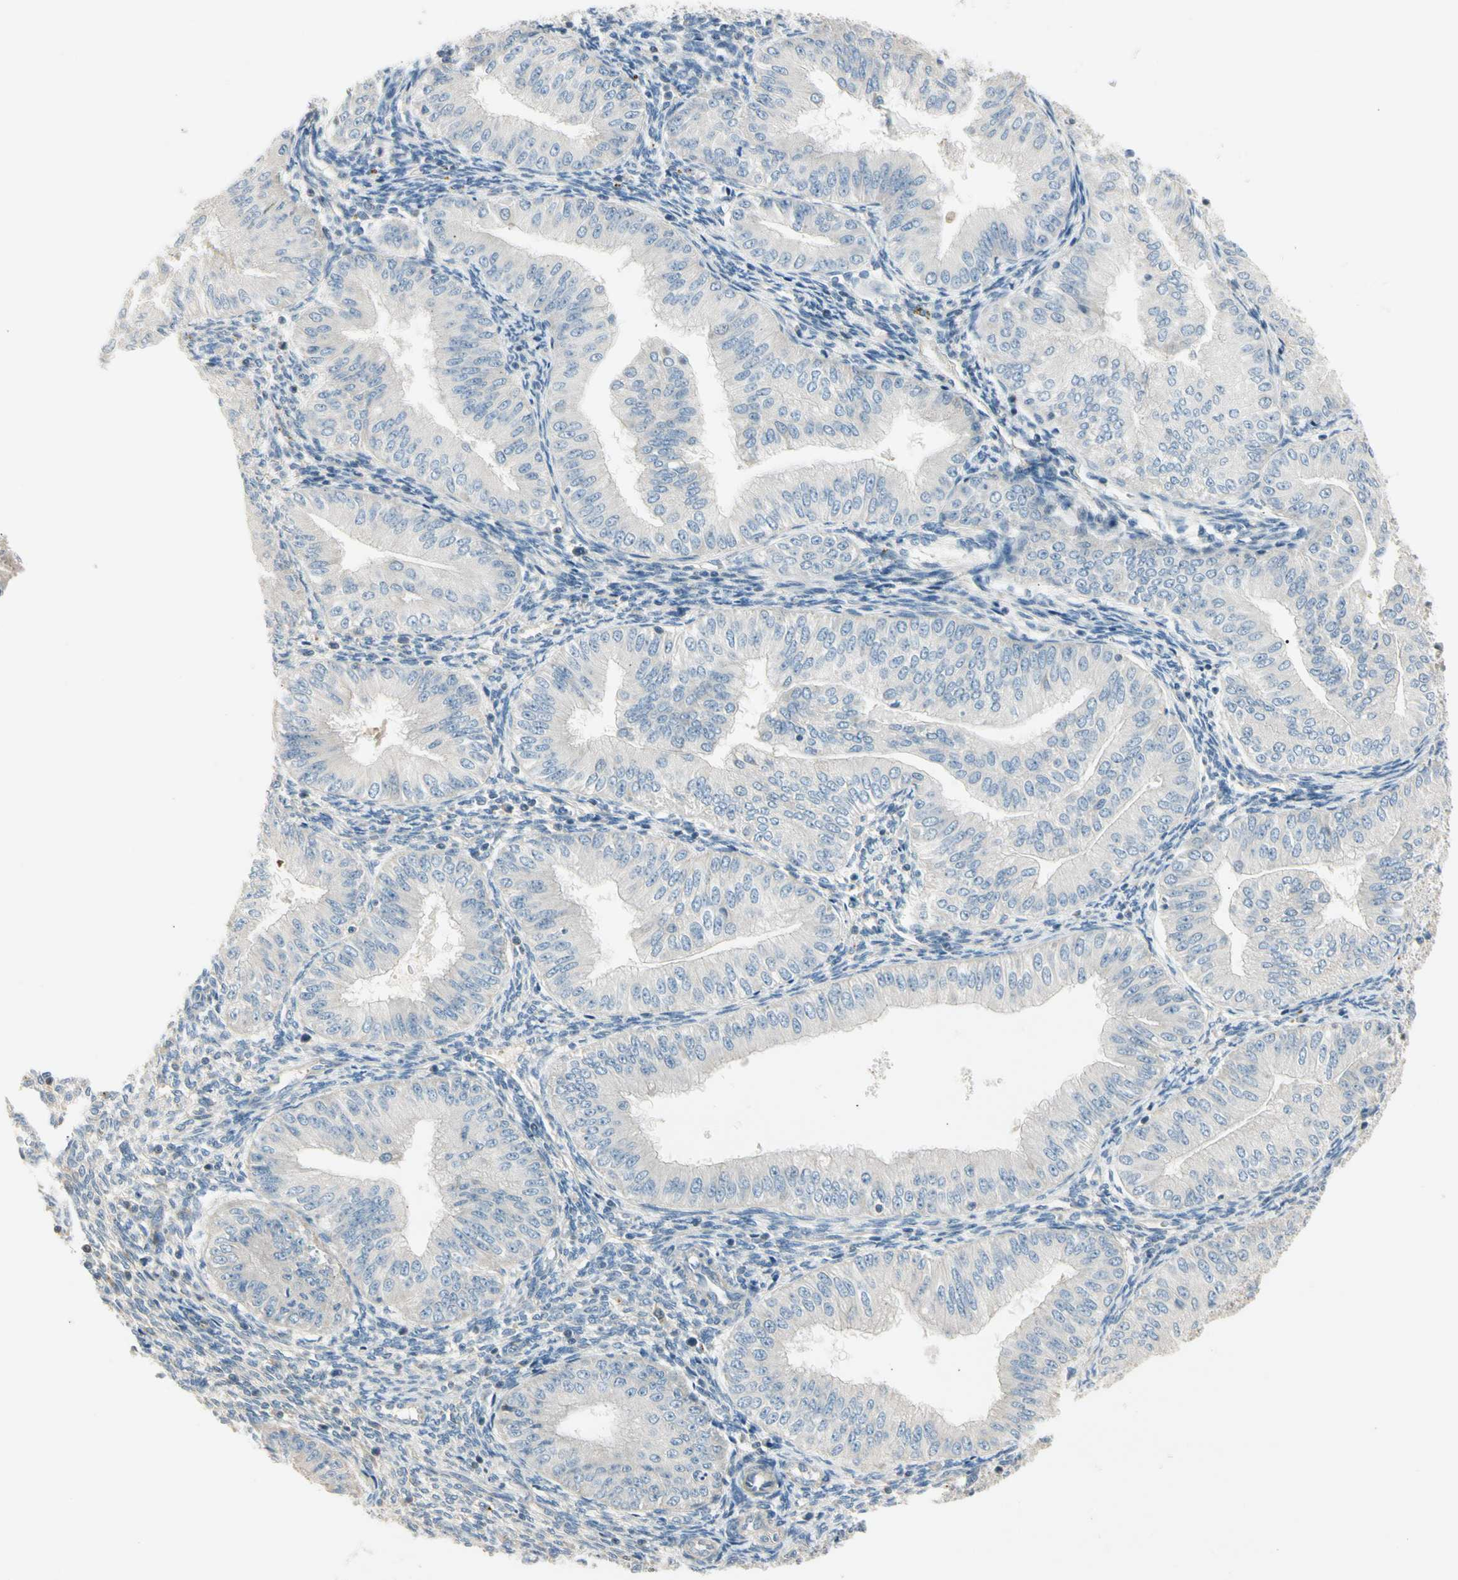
{"staining": {"intensity": "negative", "quantity": "none", "location": "none"}, "tissue": "endometrial cancer", "cell_type": "Tumor cells", "image_type": "cancer", "snomed": [{"axis": "morphology", "description": "Normal tissue, NOS"}, {"axis": "morphology", "description": "Adenocarcinoma, NOS"}, {"axis": "topography", "description": "Endometrium"}], "caption": "Immunohistochemical staining of endometrial cancer (adenocarcinoma) shows no significant positivity in tumor cells.", "gene": "ADGRA3", "patient": {"sex": "female", "age": 53}}